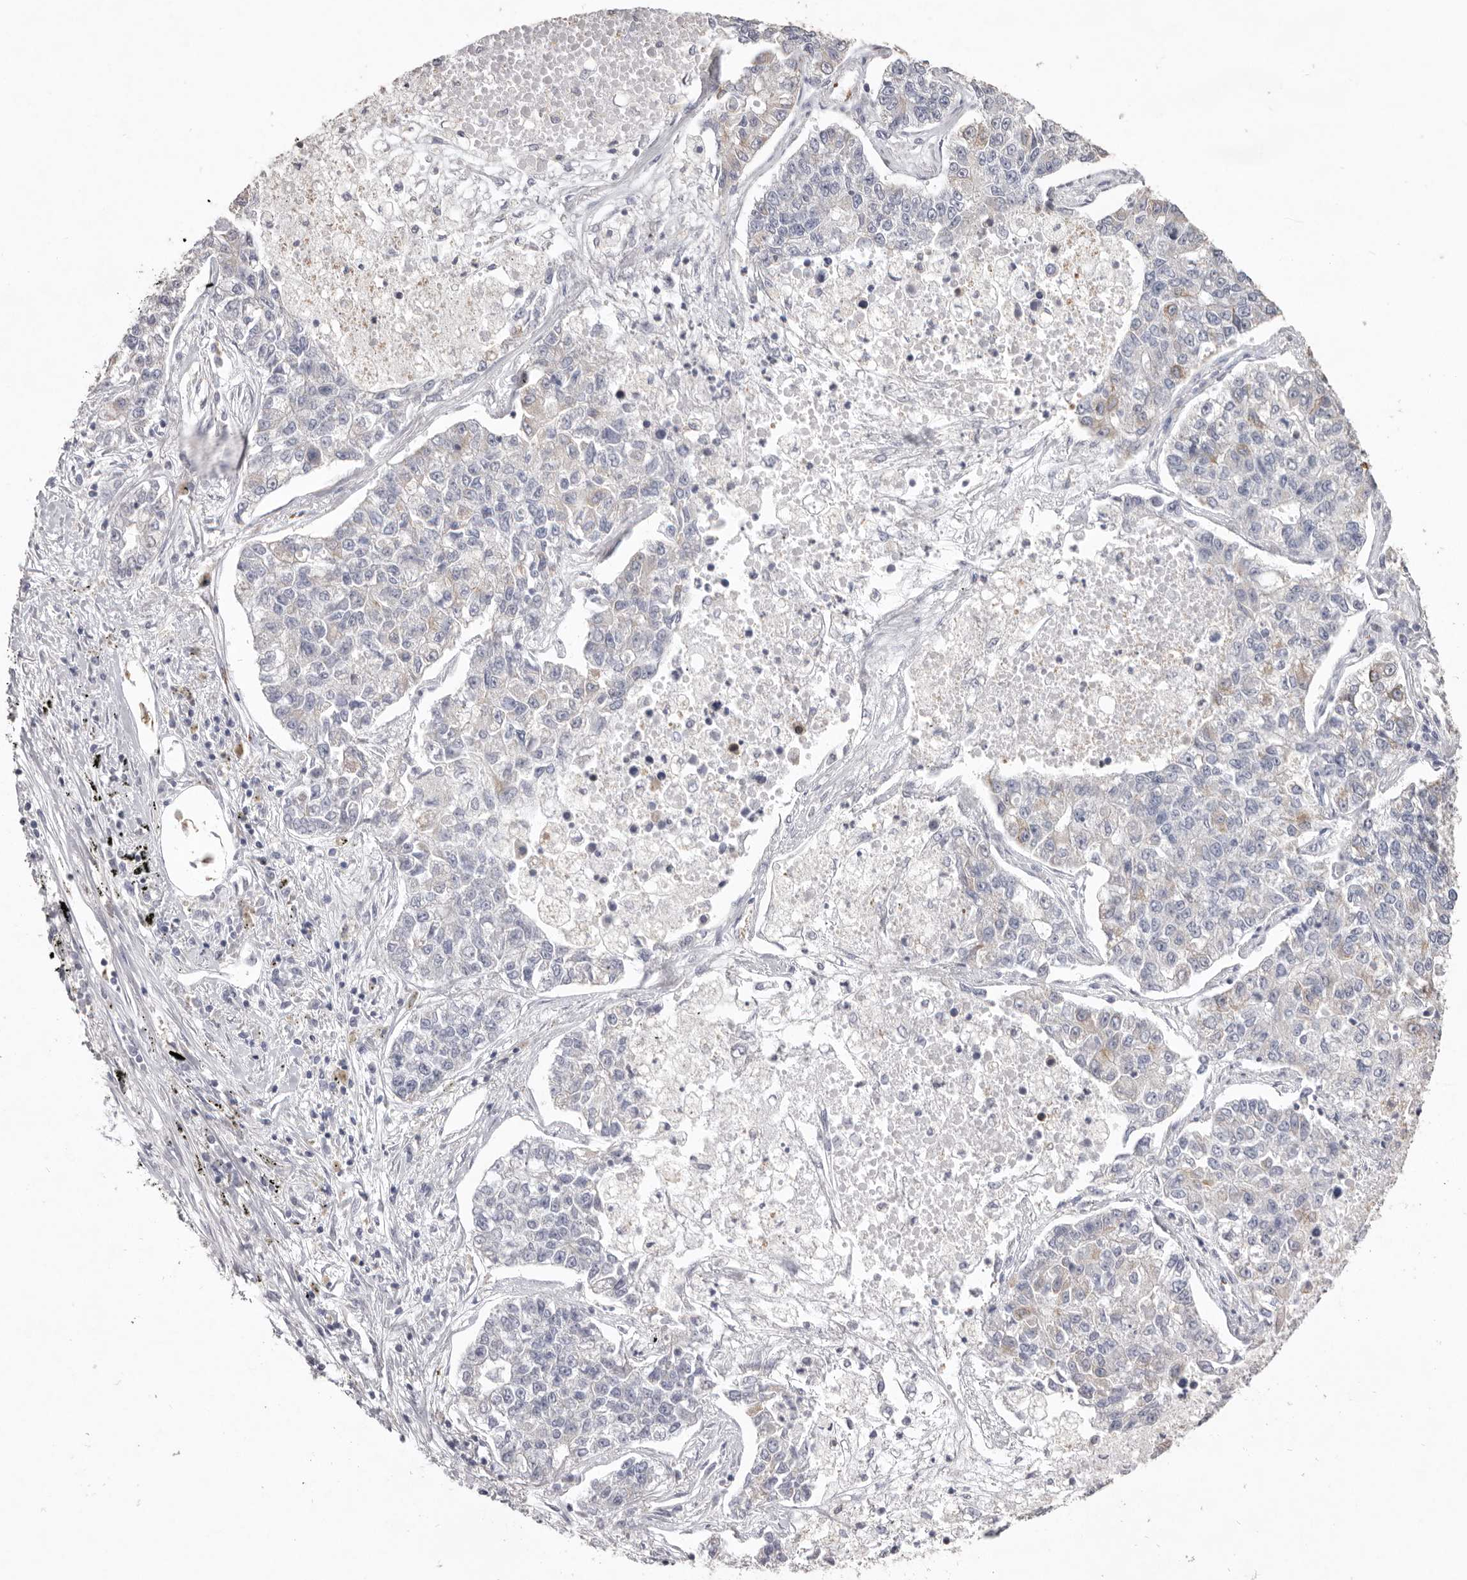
{"staining": {"intensity": "weak", "quantity": "<25%", "location": "cytoplasmic/membranous"}, "tissue": "lung cancer", "cell_type": "Tumor cells", "image_type": "cancer", "snomed": [{"axis": "morphology", "description": "Adenocarcinoma, NOS"}, {"axis": "topography", "description": "Lung"}], "caption": "The photomicrograph reveals no significant positivity in tumor cells of lung cancer.", "gene": "ZYG11B", "patient": {"sex": "male", "age": 49}}